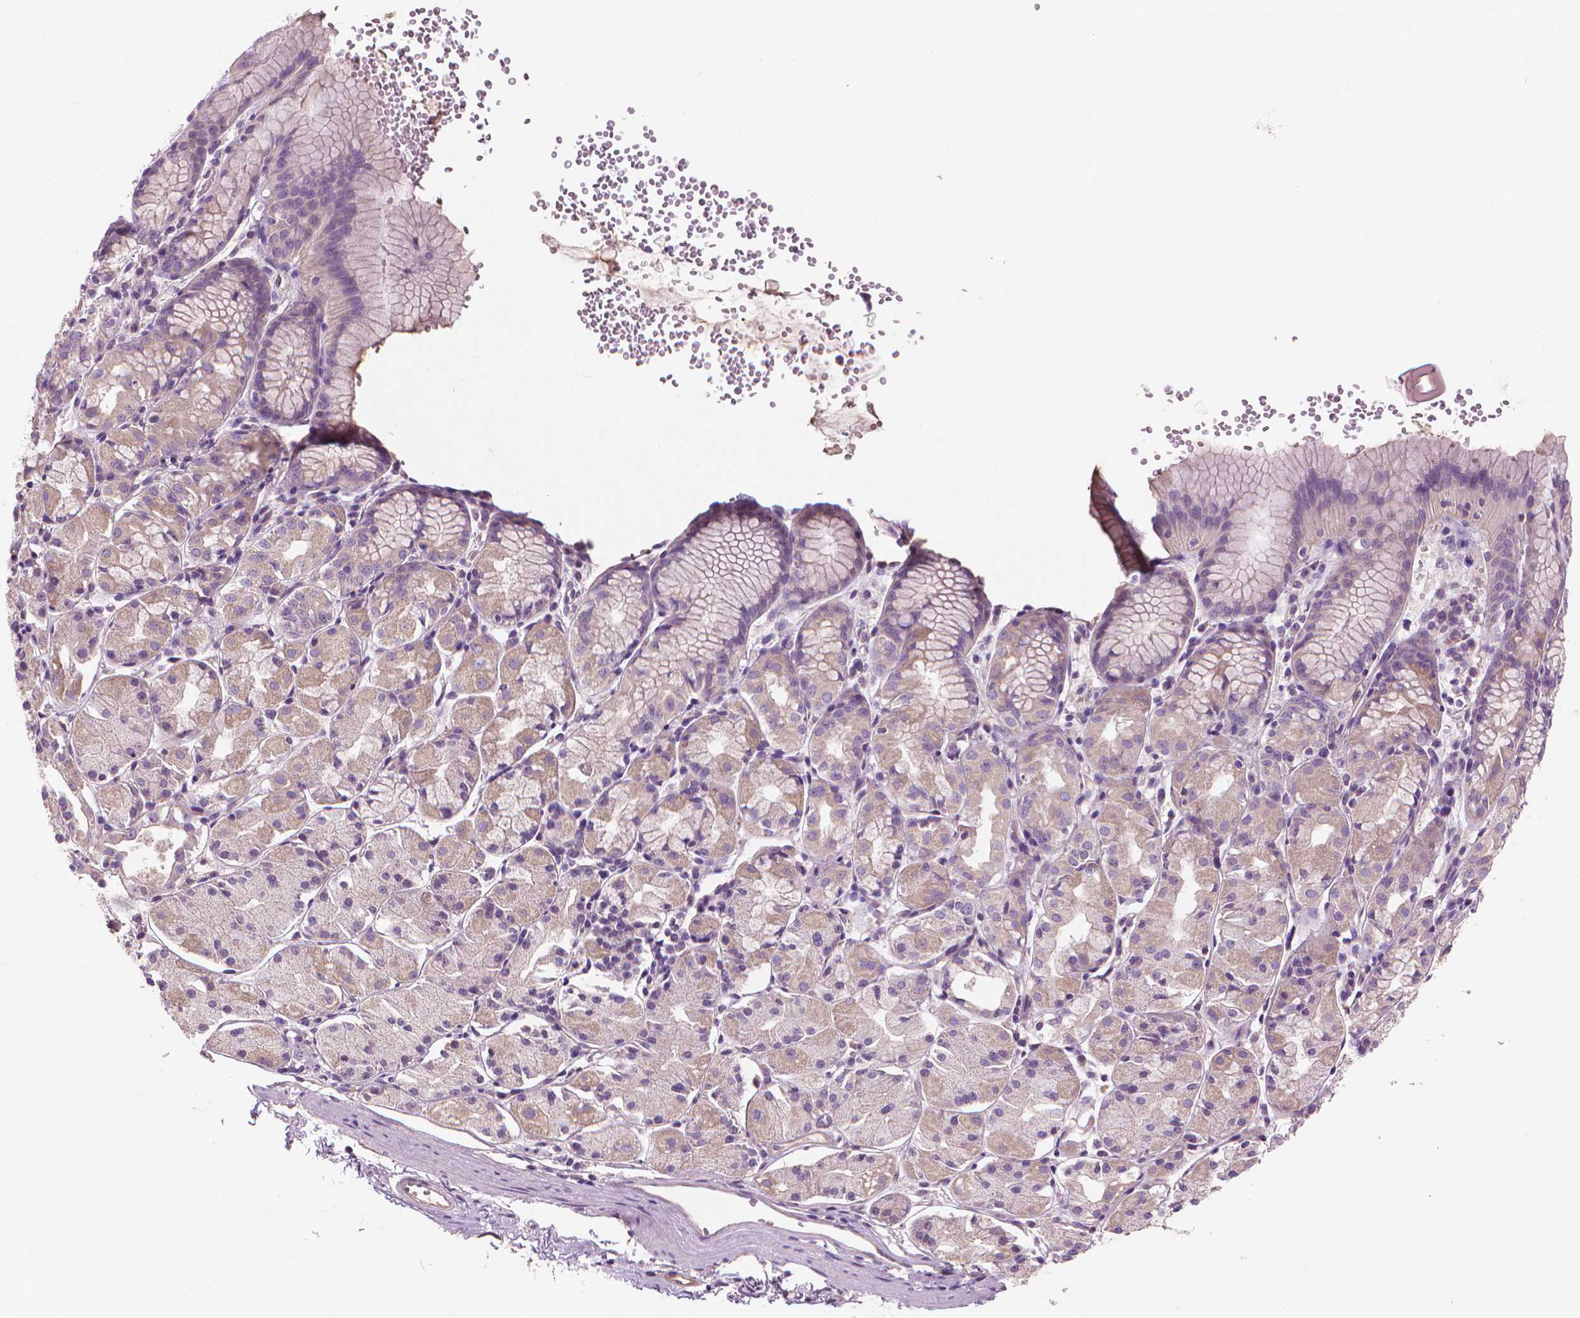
{"staining": {"intensity": "weak", "quantity": "25%-75%", "location": "cytoplasmic/membranous"}, "tissue": "stomach", "cell_type": "Glandular cells", "image_type": "normal", "snomed": [{"axis": "morphology", "description": "Normal tissue, NOS"}, {"axis": "topography", "description": "Stomach, upper"}], "caption": "The micrograph reveals a brown stain indicating the presence of a protein in the cytoplasmic/membranous of glandular cells in stomach. (brown staining indicates protein expression, while blue staining denotes nuclei).", "gene": "RIIAD1", "patient": {"sex": "male", "age": 47}}